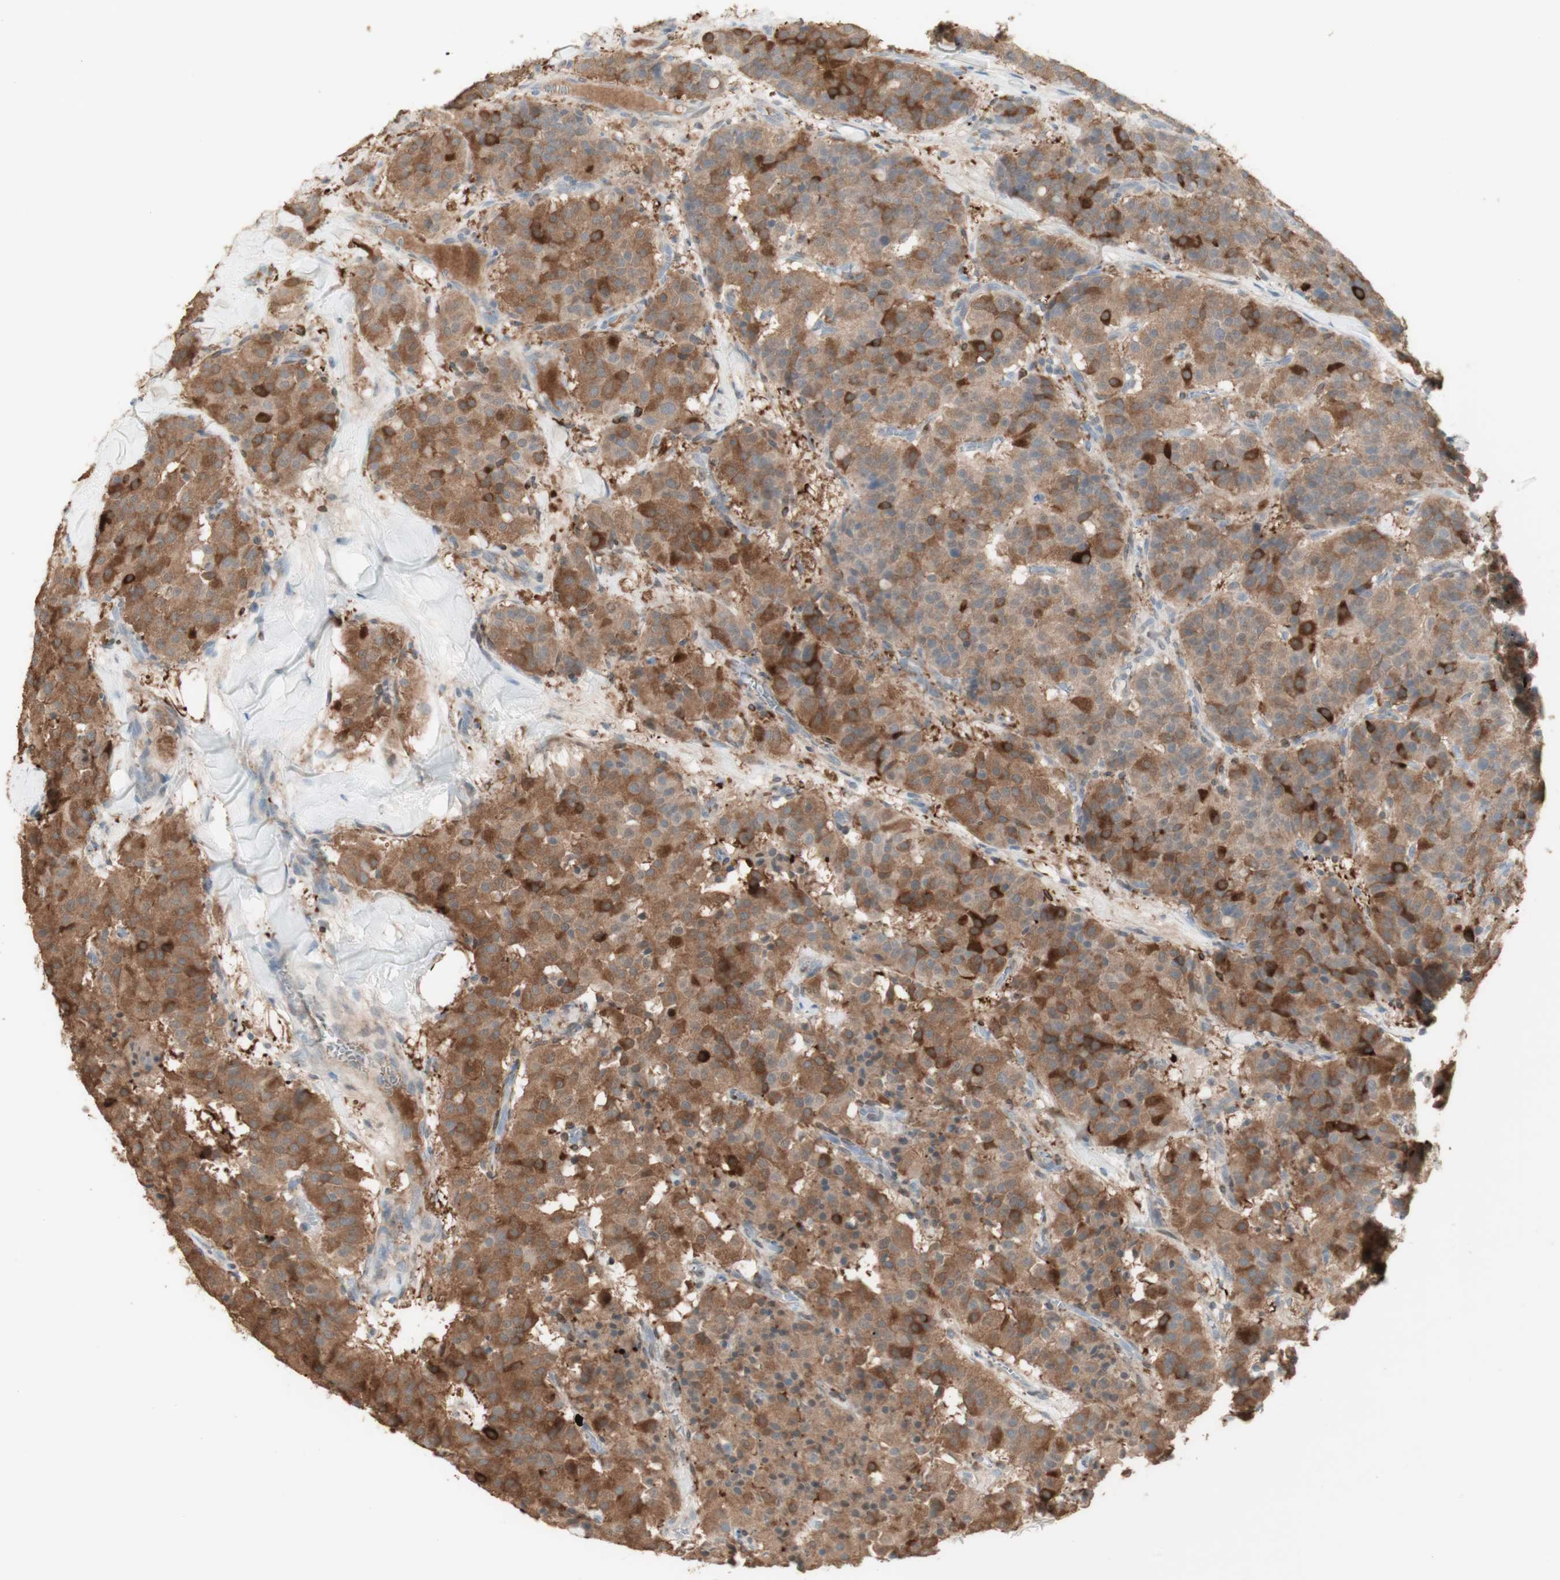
{"staining": {"intensity": "moderate", "quantity": ">75%", "location": "cytoplasmic/membranous"}, "tissue": "carcinoid", "cell_type": "Tumor cells", "image_type": "cancer", "snomed": [{"axis": "morphology", "description": "Carcinoid, malignant, NOS"}, {"axis": "topography", "description": "Lung"}], "caption": "Malignant carcinoid tissue displays moderate cytoplasmic/membranous staining in about >75% of tumor cells The staining was performed using DAB (3,3'-diaminobenzidine), with brown indicating positive protein expression. Nuclei are stained blue with hematoxylin.", "gene": "MUC3A", "patient": {"sex": "male", "age": 30}}